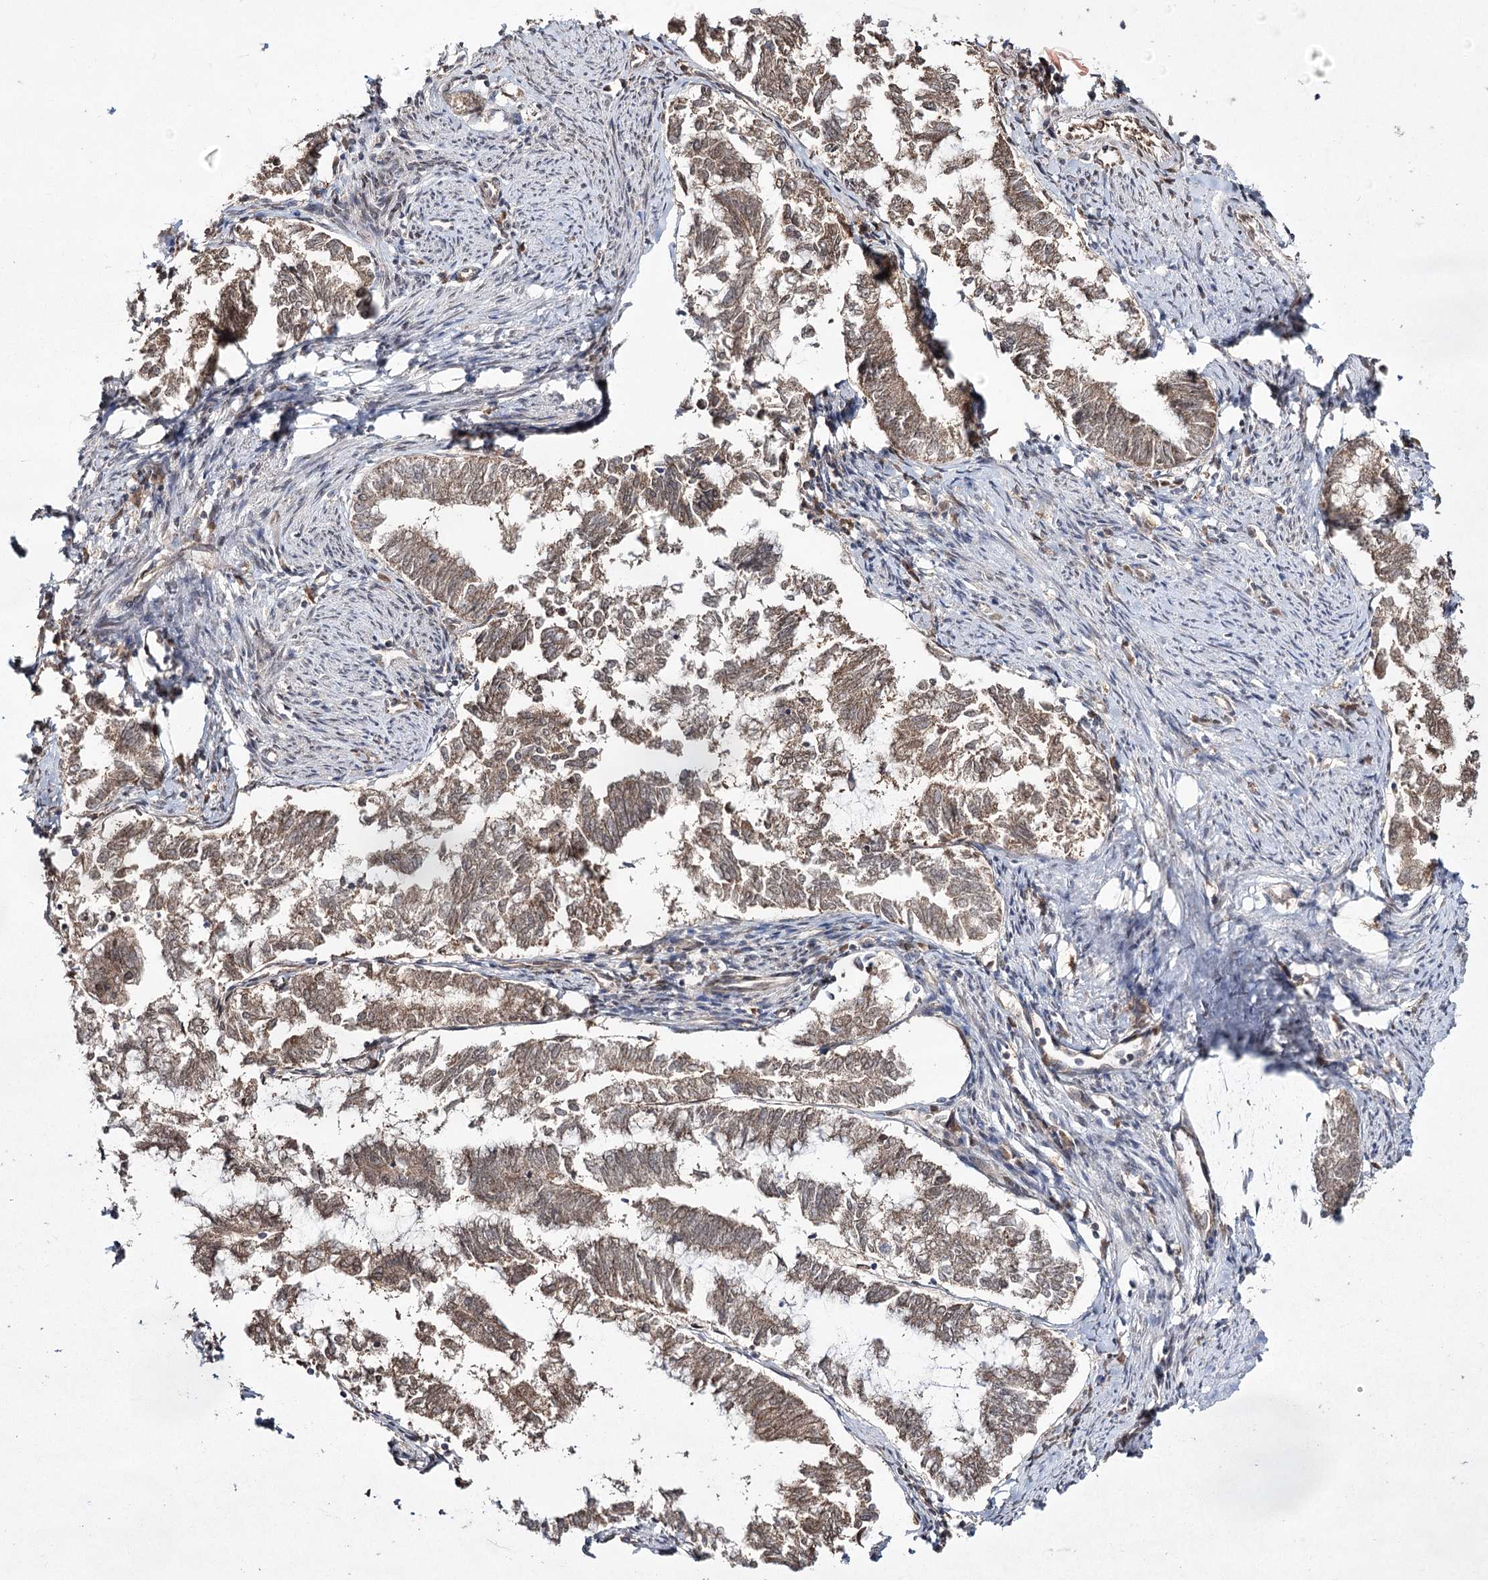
{"staining": {"intensity": "weak", "quantity": ">75%", "location": "cytoplasmic/membranous"}, "tissue": "endometrial cancer", "cell_type": "Tumor cells", "image_type": "cancer", "snomed": [{"axis": "morphology", "description": "Adenocarcinoma, NOS"}, {"axis": "topography", "description": "Endometrium"}], "caption": "Immunohistochemistry of endometrial cancer shows low levels of weak cytoplasmic/membranous staining in about >75% of tumor cells. (DAB (3,3'-diaminobenzidine) IHC, brown staining for protein, blue staining for nuclei).", "gene": "TRNT1", "patient": {"sex": "female", "age": 79}}